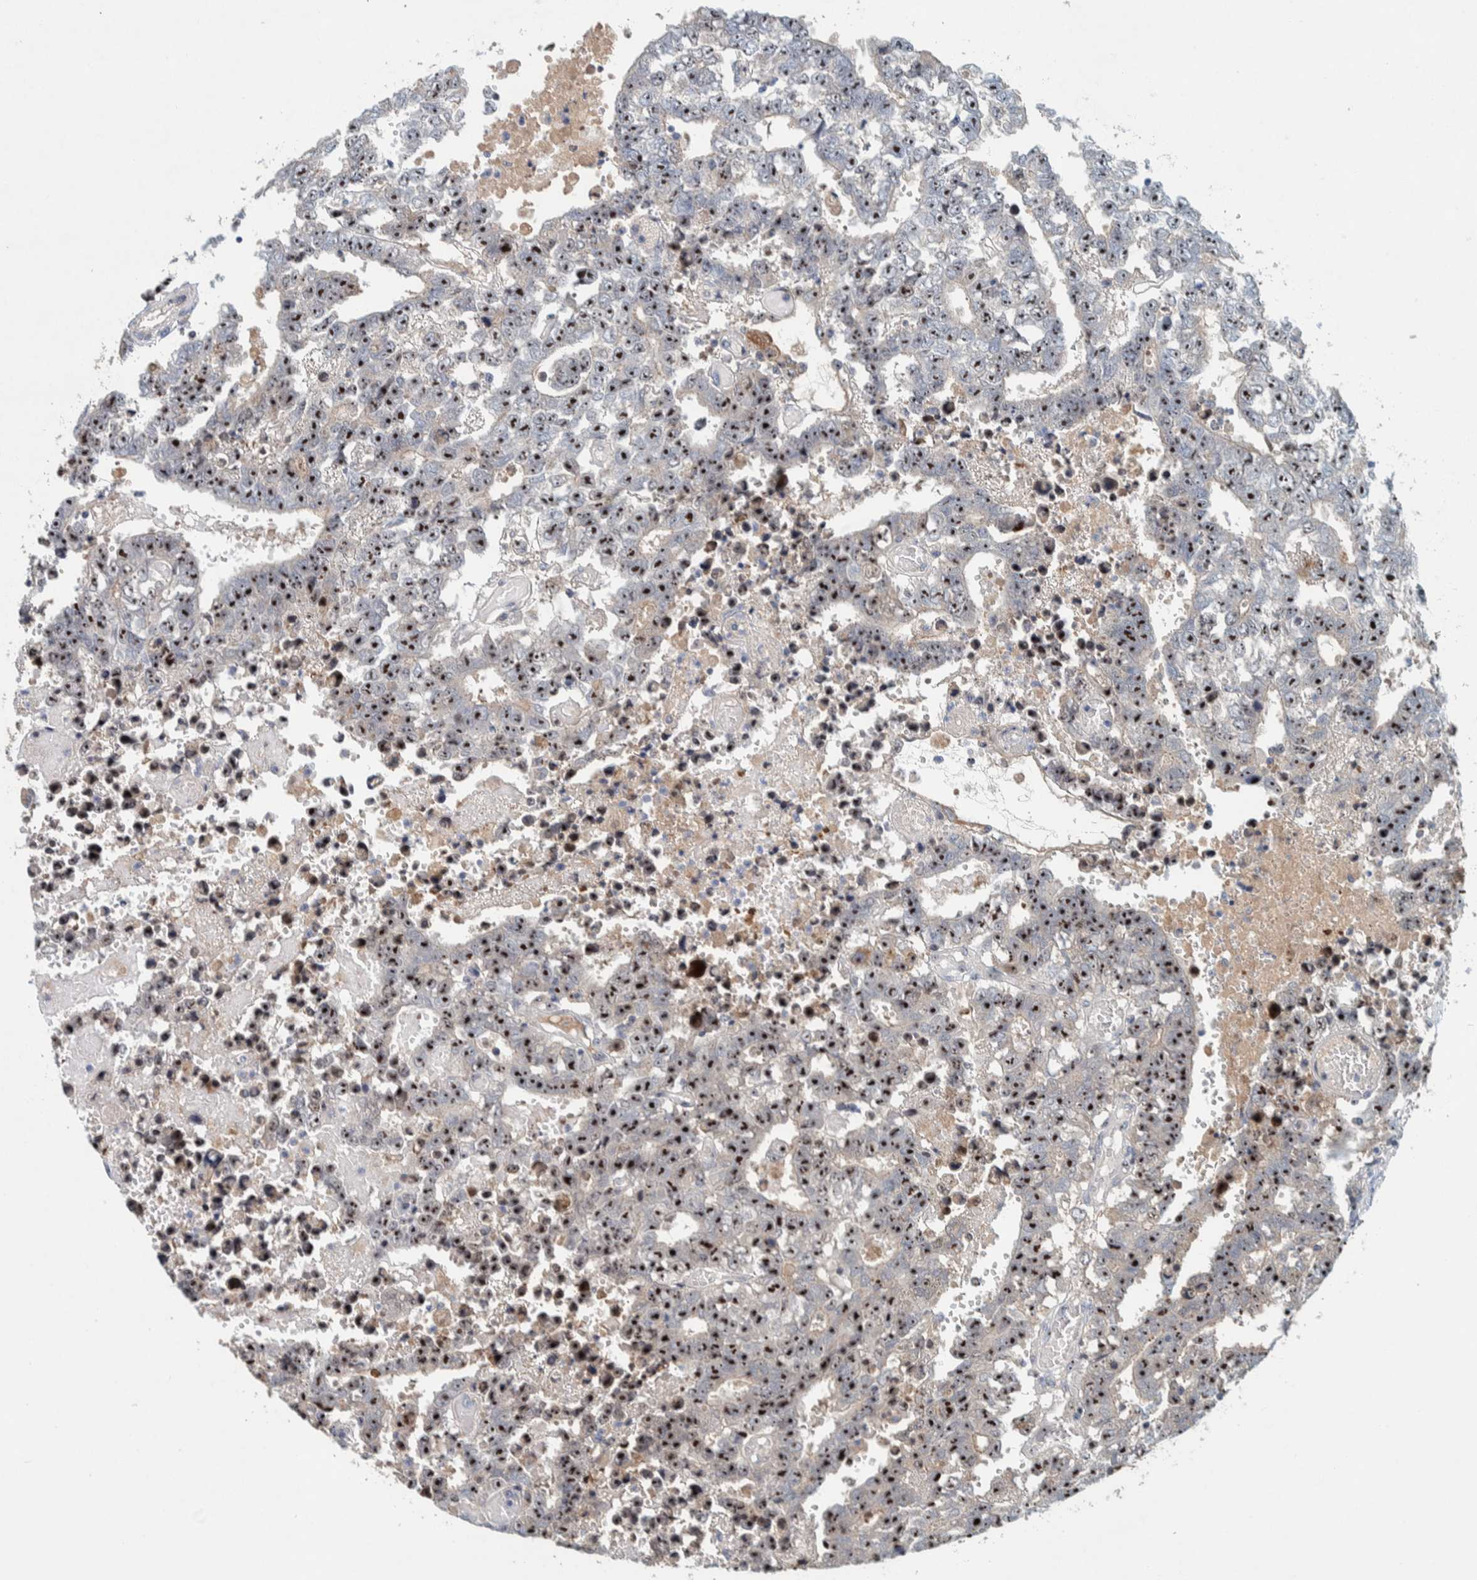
{"staining": {"intensity": "strong", "quantity": ">75%", "location": "nuclear"}, "tissue": "testis cancer", "cell_type": "Tumor cells", "image_type": "cancer", "snomed": [{"axis": "morphology", "description": "Carcinoma, Embryonal, NOS"}, {"axis": "topography", "description": "Testis"}], "caption": "Testis cancer (embryonal carcinoma) was stained to show a protein in brown. There is high levels of strong nuclear positivity in approximately >75% of tumor cells.", "gene": "NOL11", "patient": {"sex": "male", "age": 25}}